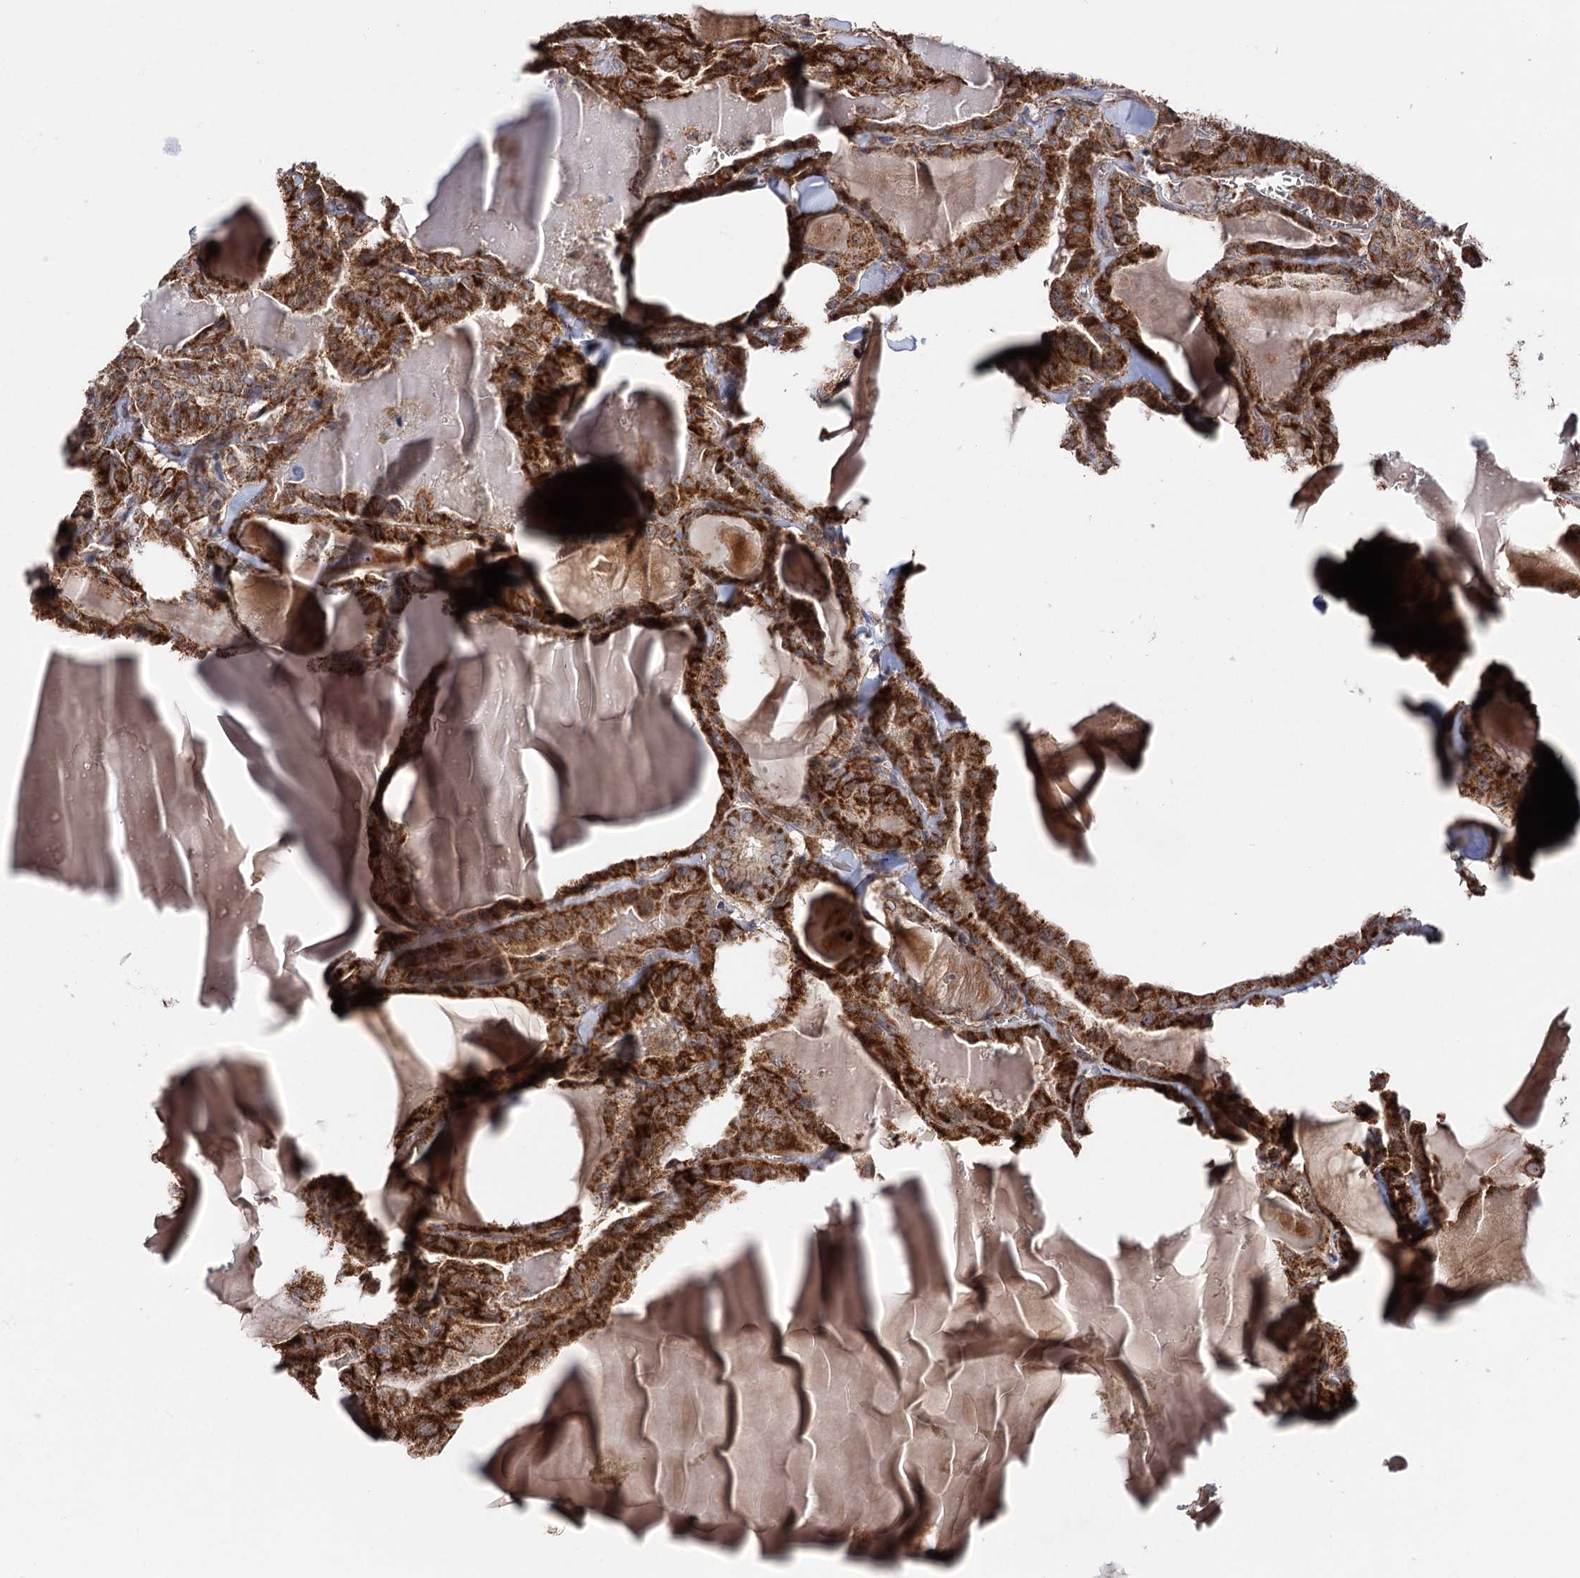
{"staining": {"intensity": "strong", "quantity": ">75%", "location": "cytoplasmic/membranous"}, "tissue": "thyroid cancer", "cell_type": "Tumor cells", "image_type": "cancer", "snomed": [{"axis": "morphology", "description": "Papillary adenocarcinoma, NOS"}, {"axis": "topography", "description": "Thyroid gland"}], "caption": "Immunohistochemistry staining of thyroid cancer, which demonstrates high levels of strong cytoplasmic/membranous positivity in about >75% of tumor cells indicating strong cytoplasmic/membranous protein expression. The staining was performed using DAB (3,3'-diaminobenzidine) (brown) for protein detection and nuclei were counterstained in hematoxylin (blue).", "gene": "SUCLA2", "patient": {"sex": "male", "age": 52}}